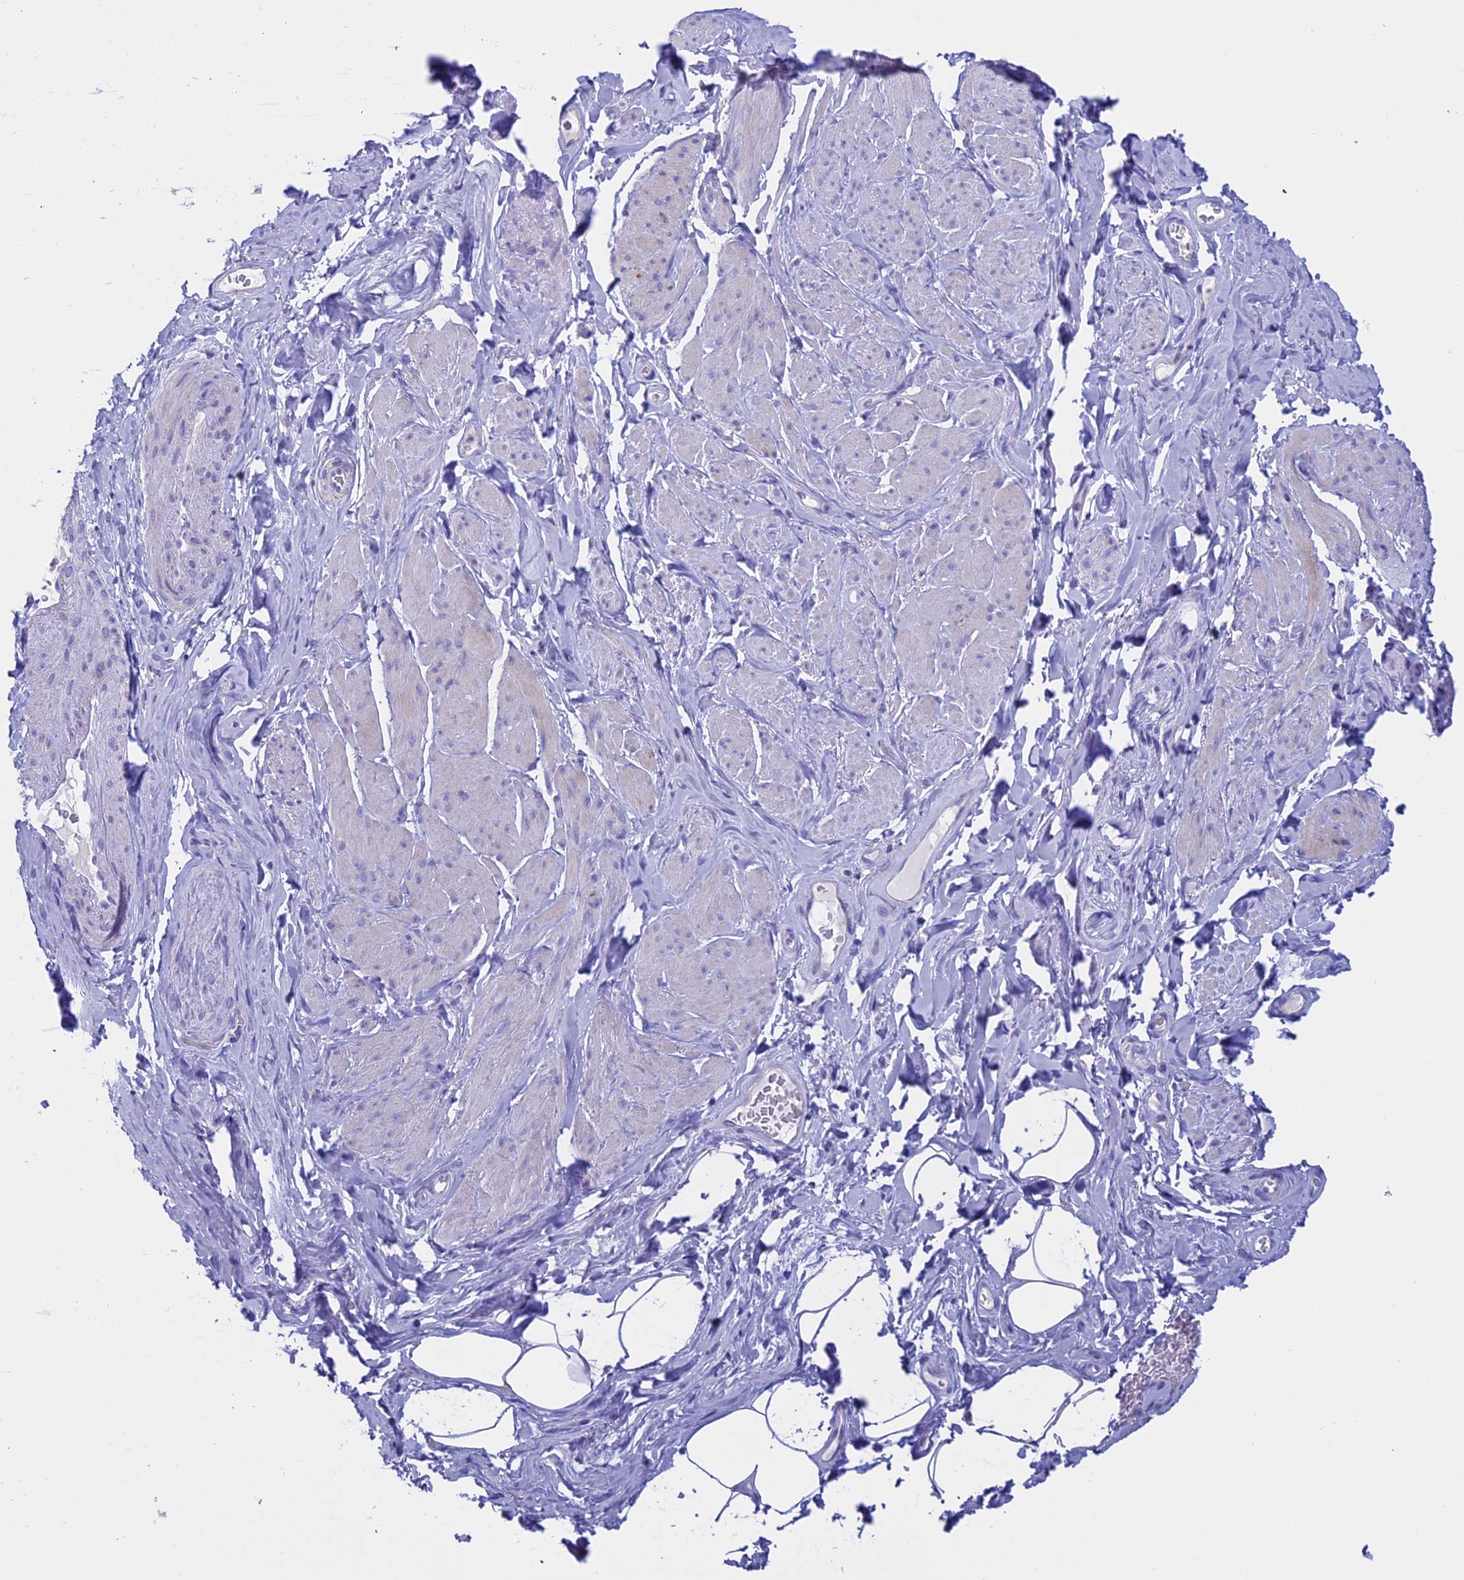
{"staining": {"intensity": "negative", "quantity": "none", "location": "none"}, "tissue": "smooth muscle", "cell_type": "Smooth muscle cells", "image_type": "normal", "snomed": [{"axis": "morphology", "description": "Normal tissue, NOS"}, {"axis": "topography", "description": "Smooth muscle"}, {"axis": "topography", "description": "Peripheral nerve tissue"}], "caption": "Benign smooth muscle was stained to show a protein in brown. There is no significant positivity in smooth muscle cells.", "gene": "ZNF563", "patient": {"sex": "male", "age": 69}}